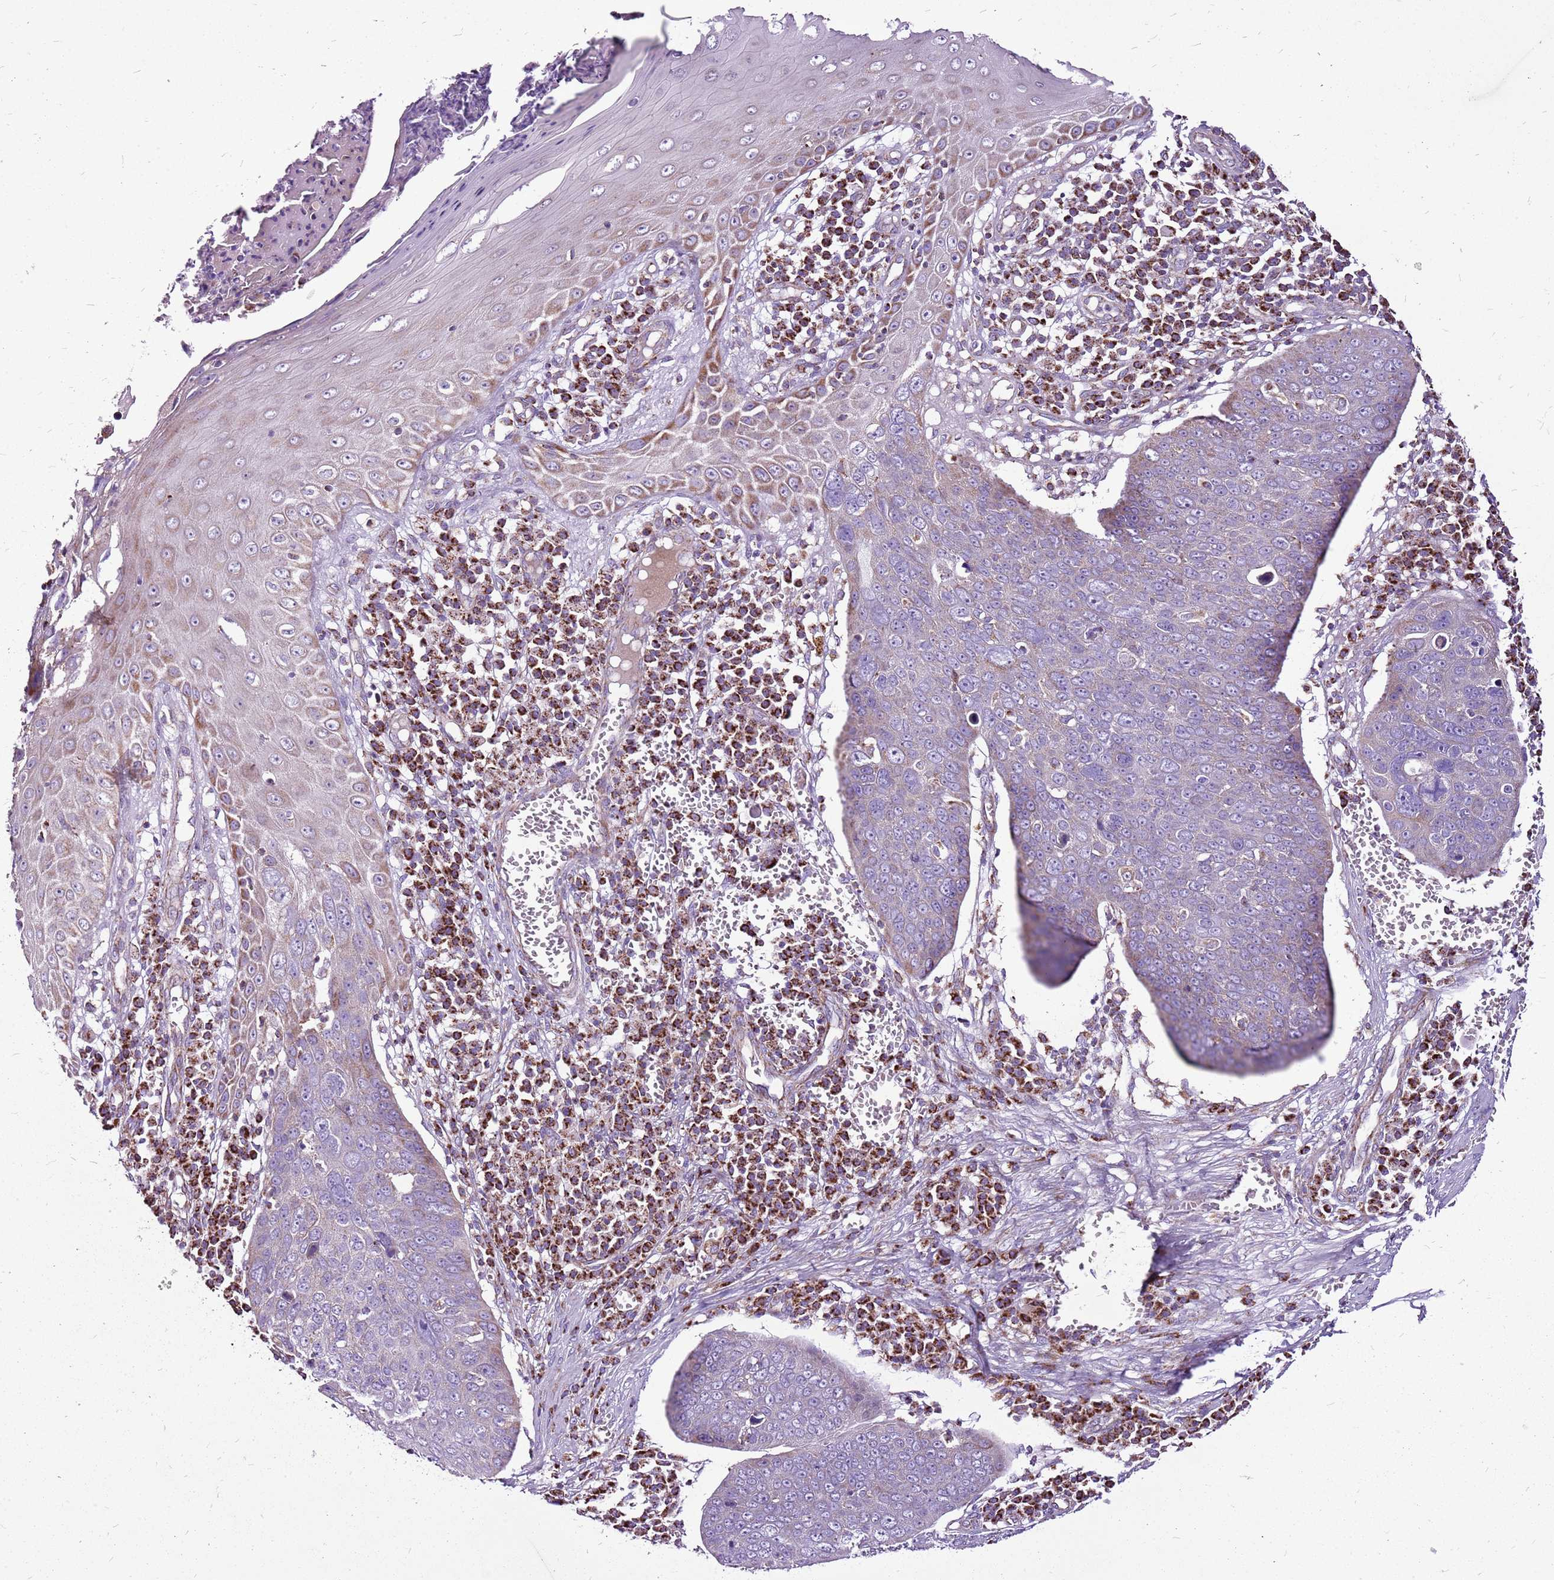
{"staining": {"intensity": "moderate", "quantity": "<25%", "location": "cytoplasmic/membranous"}, "tissue": "skin cancer", "cell_type": "Tumor cells", "image_type": "cancer", "snomed": [{"axis": "morphology", "description": "Squamous cell carcinoma, NOS"}, {"axis": "topography", "description": "Skin"}], "caption": "Immunohistochemistry of skin cancer shows low levels of moderate cytoplasmic/membranous positivity in approximately <25% of tumor cells. Using DAB (3,3'-diaminobenzidine) (brown) and hematoxylin (blue) stains, captured at high magnification using brightfield microscopy.", "gene": "GCDH", "patient": {"sex": "male", "age": 71}}